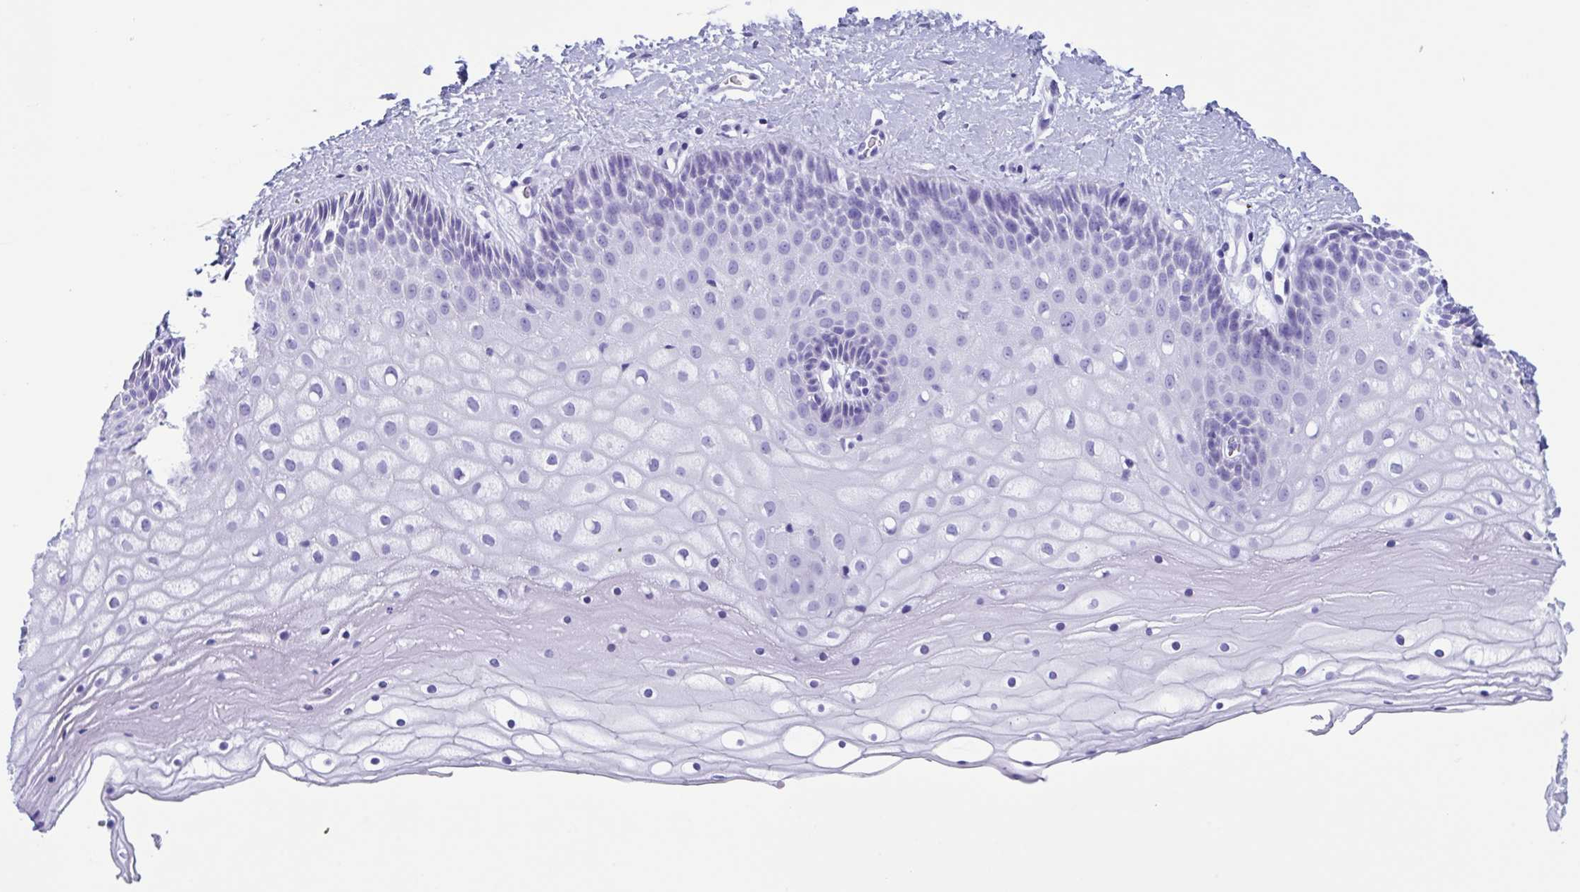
{"staining": {"intensity": "negative", "quantity": "none", "location": "none"}, "tissue": "cervix", "cell_type": "Glandular cells", "image_type": "normal", "snomed": [{"axis": "morphology", "description": "Normal tissue, NOS"}, {"axis": "topography", "description": "Cervix"}], "caption": "A high-resolution photomicrograph shows immunohistochemistry staining of unremarkable cervix, which reveals no significant expression in glandular cells.", "gene": "ZNF850", "patient": {"sex": "female", "age": 36}}